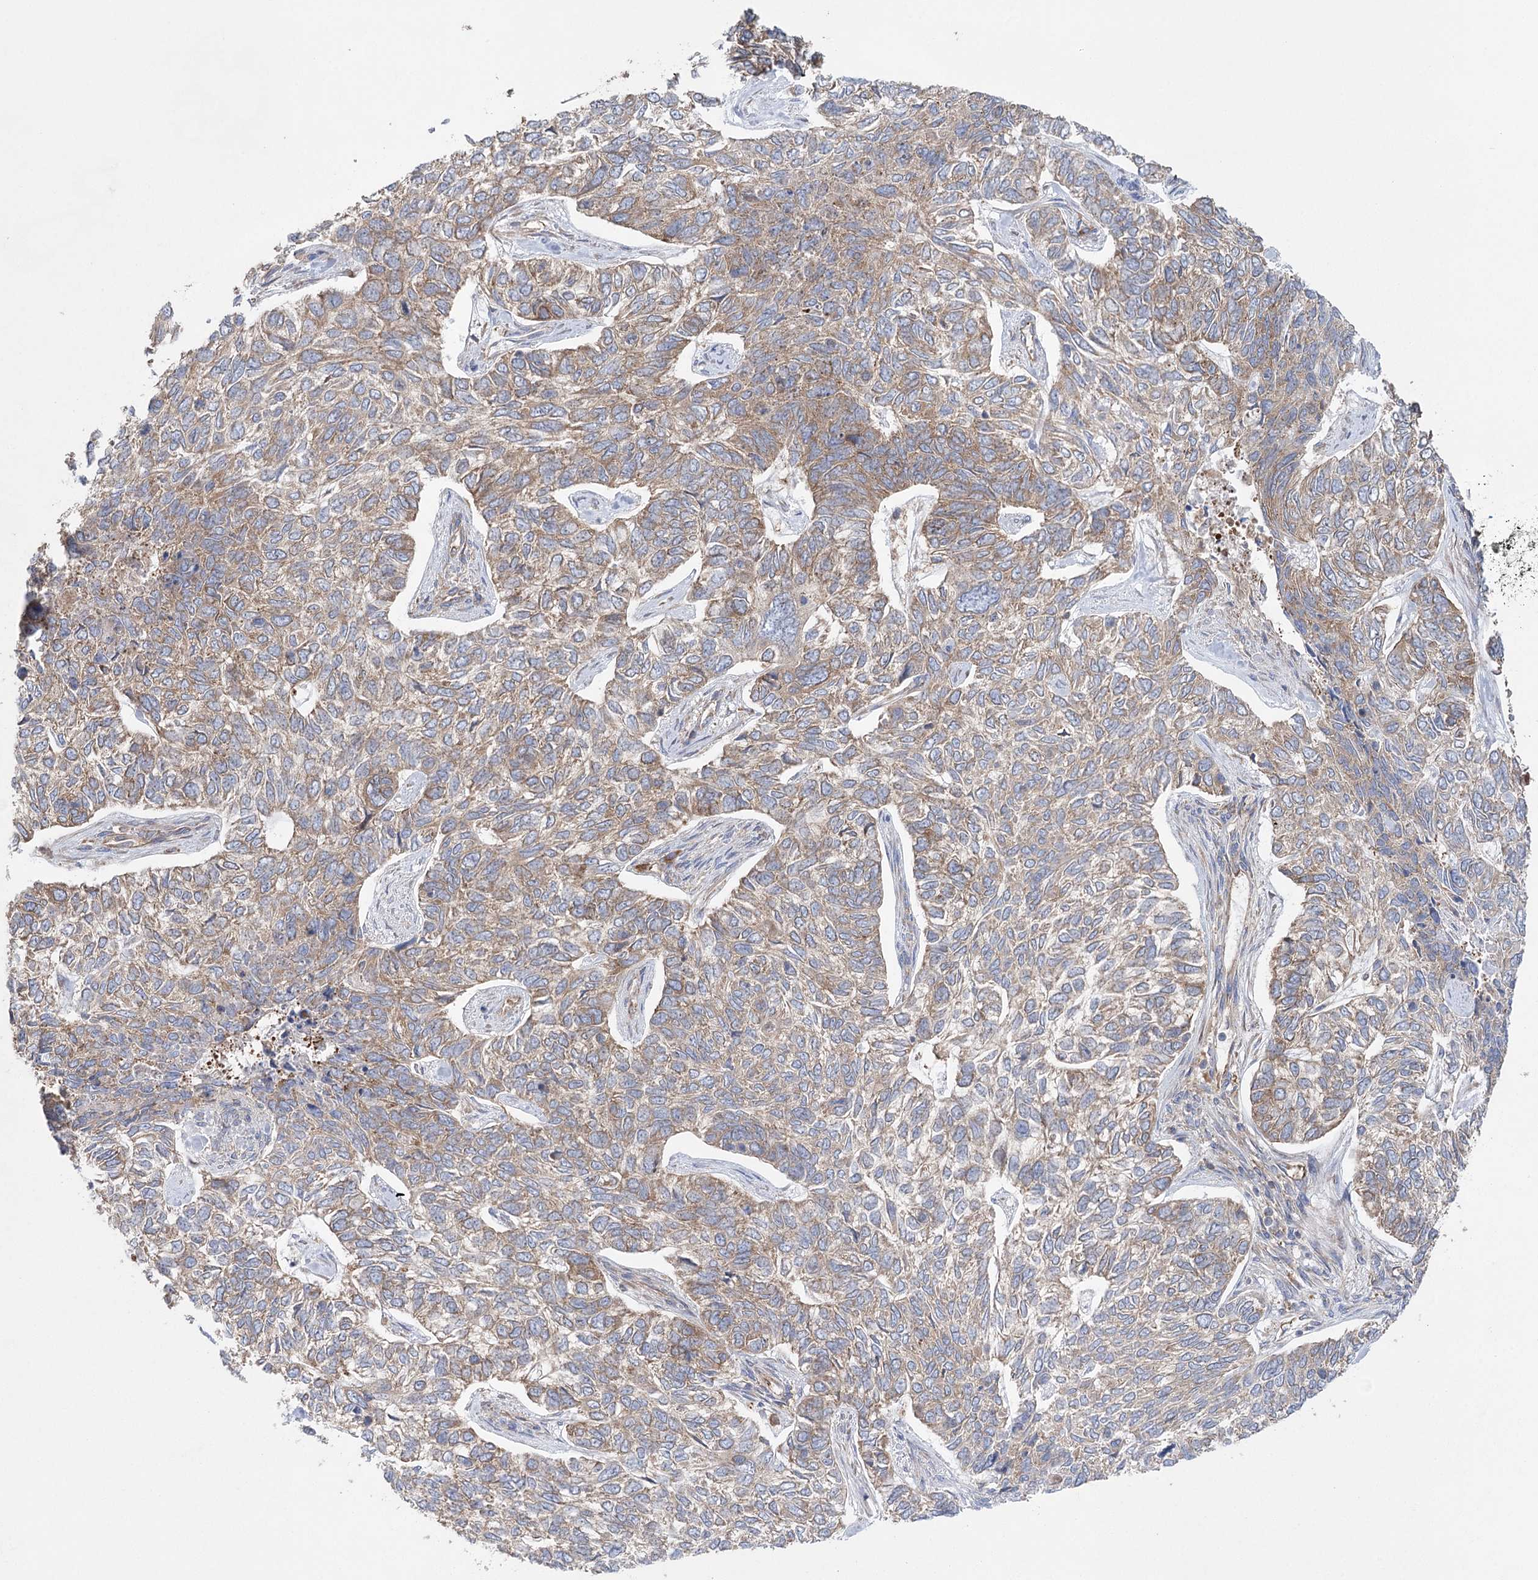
{"staining": {"intensity": "weak", "quantity": ">75%", "location": "cytoplasmic/membranous"}, "tissue": "skin cancer", "cell_type": "Tumor cells", "image_type": "cancer", "snomed": [{"axis": "morphology", "description": "Basal cell carcinoma"}, {"axis": "topography", "description": "Skin"}], "caption": "This image reveals immunohistochemistry staining of skin cancer, with low weak cytoplasmic/membranous staining in approximately >75% of tumor cells.", "gene": "EIF3A", "patient": {"sex": "female", "age": 65}}